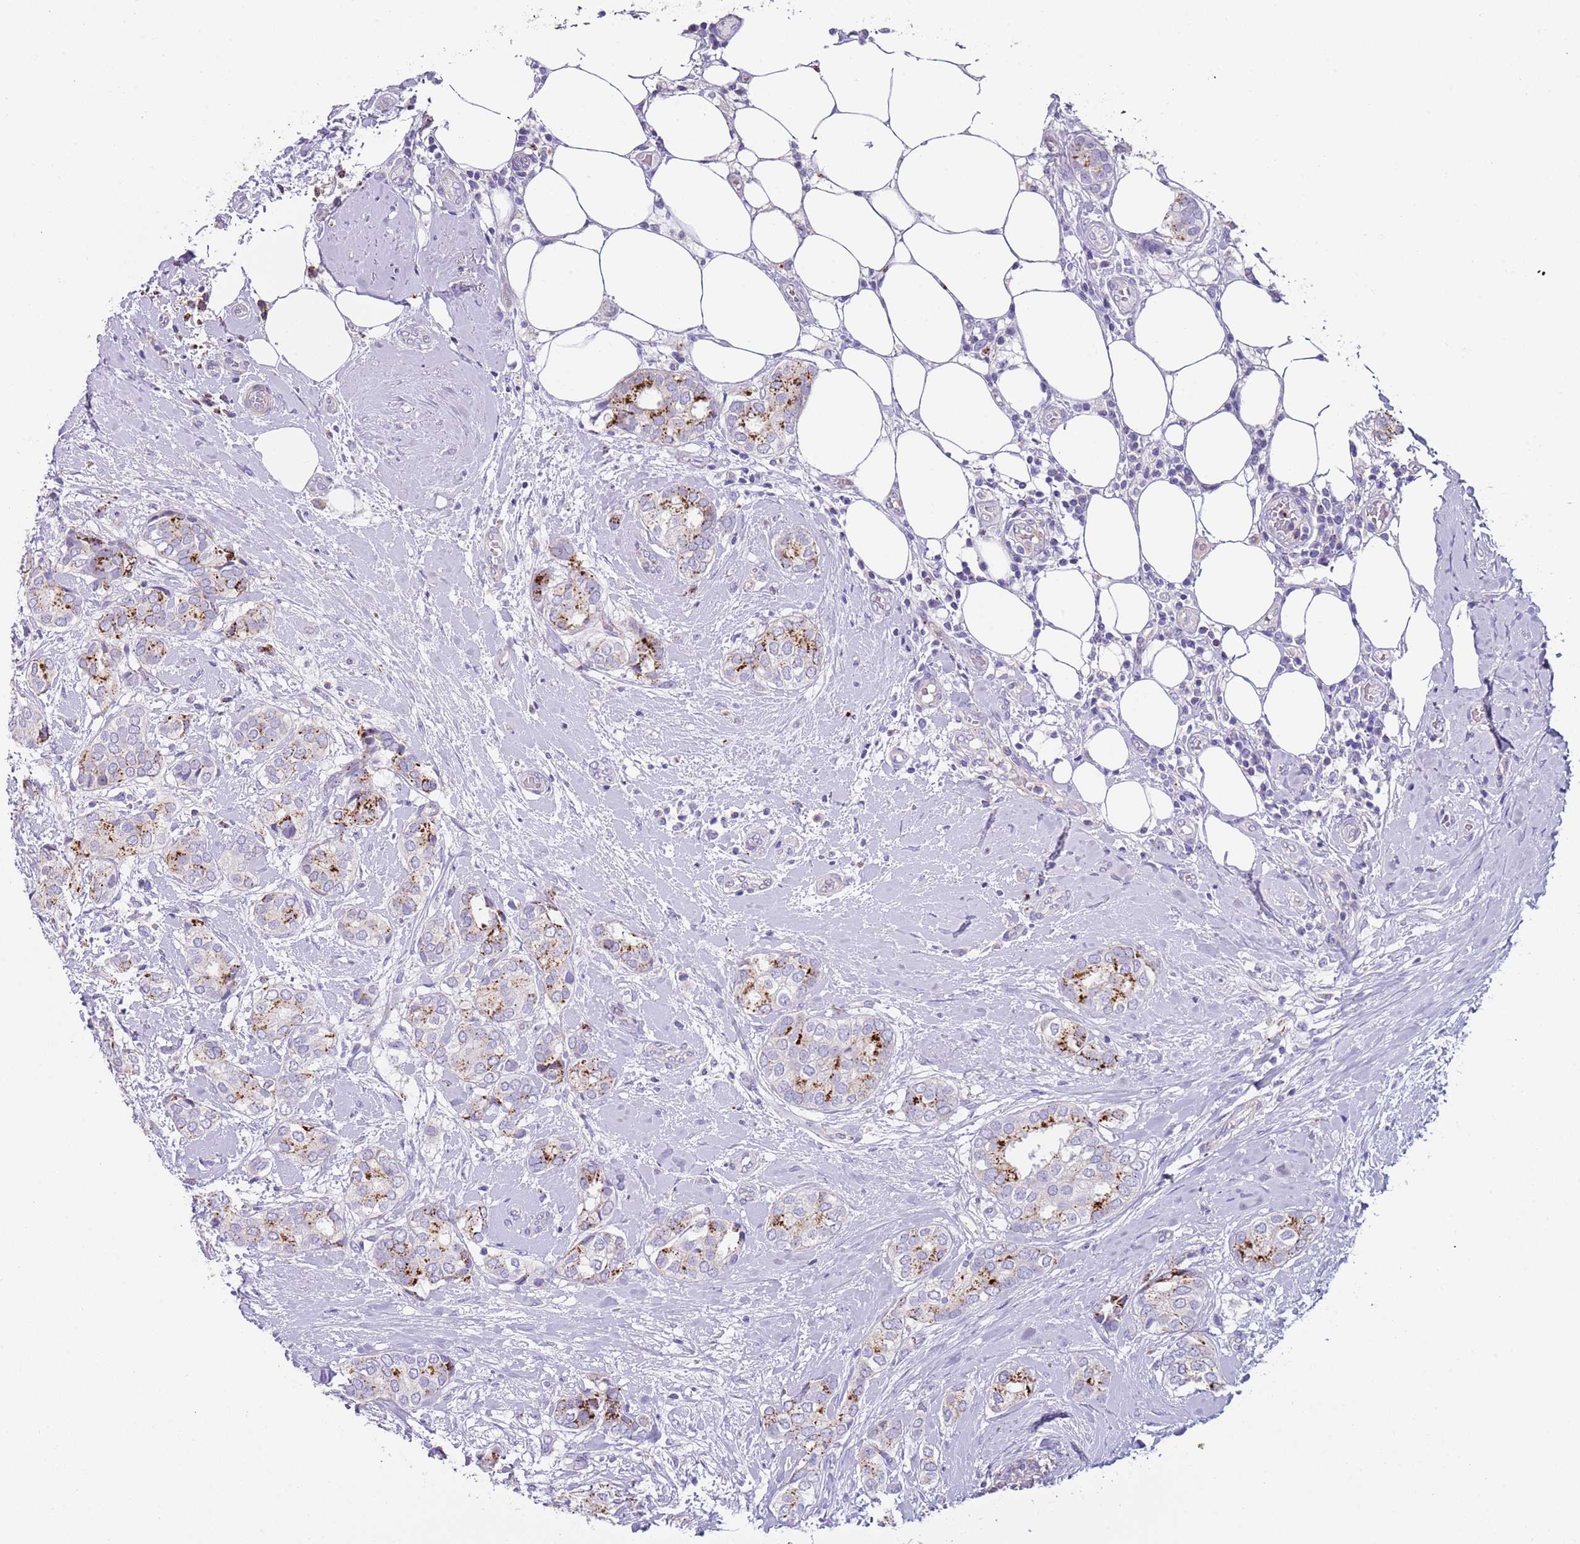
{"staining": {"intensity": "strong", "quantity": "25%-75%", "location": "cytoplasmic/membranous"}, "tissue": "breast cancer", "cell_type": "Tumor cells", "image_type": "cancer", "snomed": [{"axis": "morphology", "description": "Duct carcinoma"}, {"axis": "topography", "description": "Breast"}], "caption": "Breast intraductal carcinoma stained with DAB immunohistochemistry exhibits high levels of strong cytoplasmic/membranous positivity in about 25%-75% of tumor cells. Nuclei are stained in blue.", "gene": "LRRN3", "patient": {"sex": "female", "age": 73}}